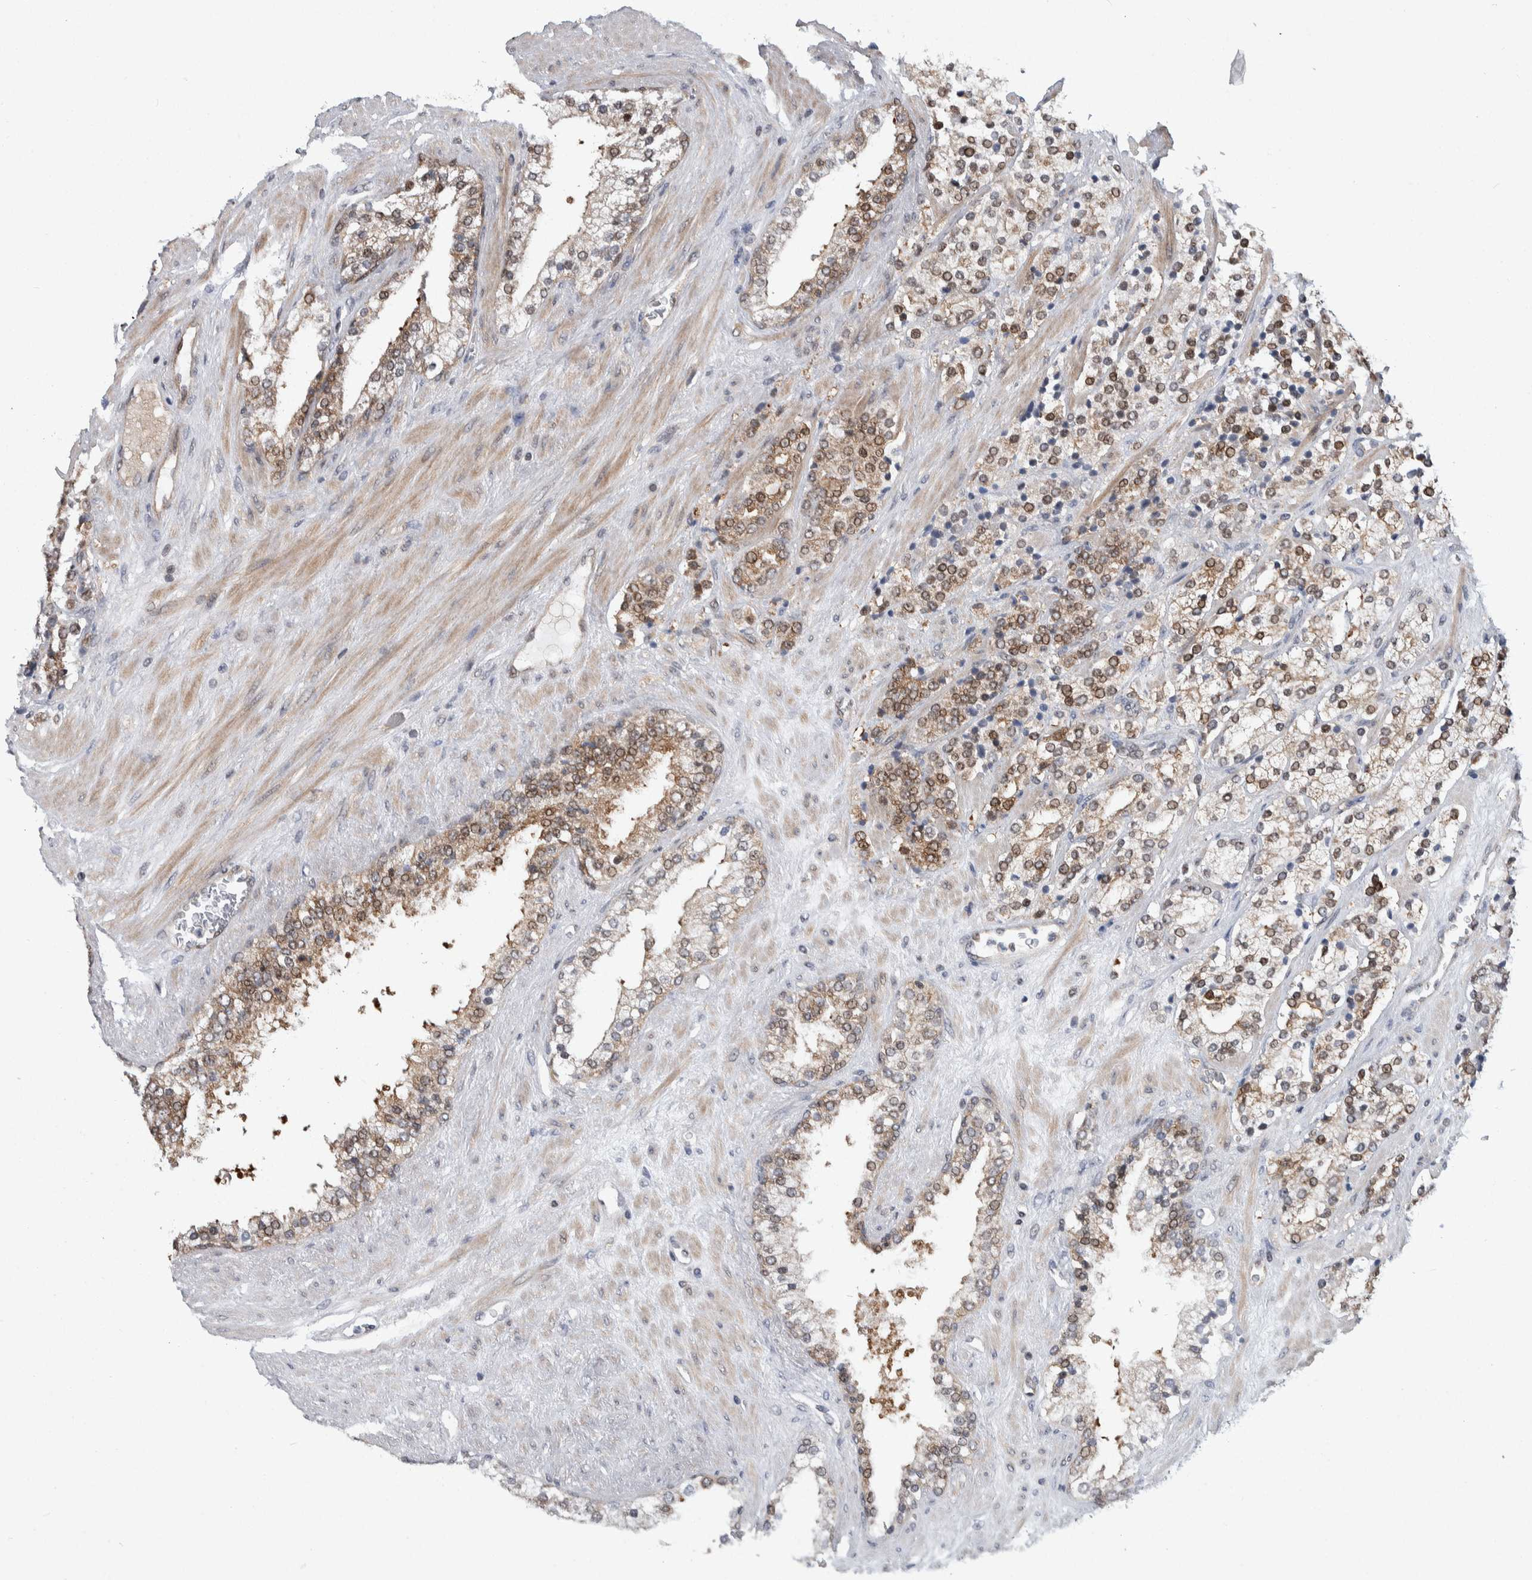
{"staining": {"intensity": "weak", "quantity": ">75%", "location": "cytoplasmic/membranous,nuclear"}, "tissue": "prostate cancer", "cell_type": "Tumor cells", "image_type": "cancer", "snomed": [{"axis": "morphology", "description": "Adenocarcinoma, High grade"}, {"axis": "topography", "description": "Prostate"}], "caption": "Weak cytoplasmic/membranous and nuclear protein positivity is present in approximately >75% of tumor cells in prostate cancer.", "gene": "PTPA", "patient": {"sex": "male", "age": 71}}